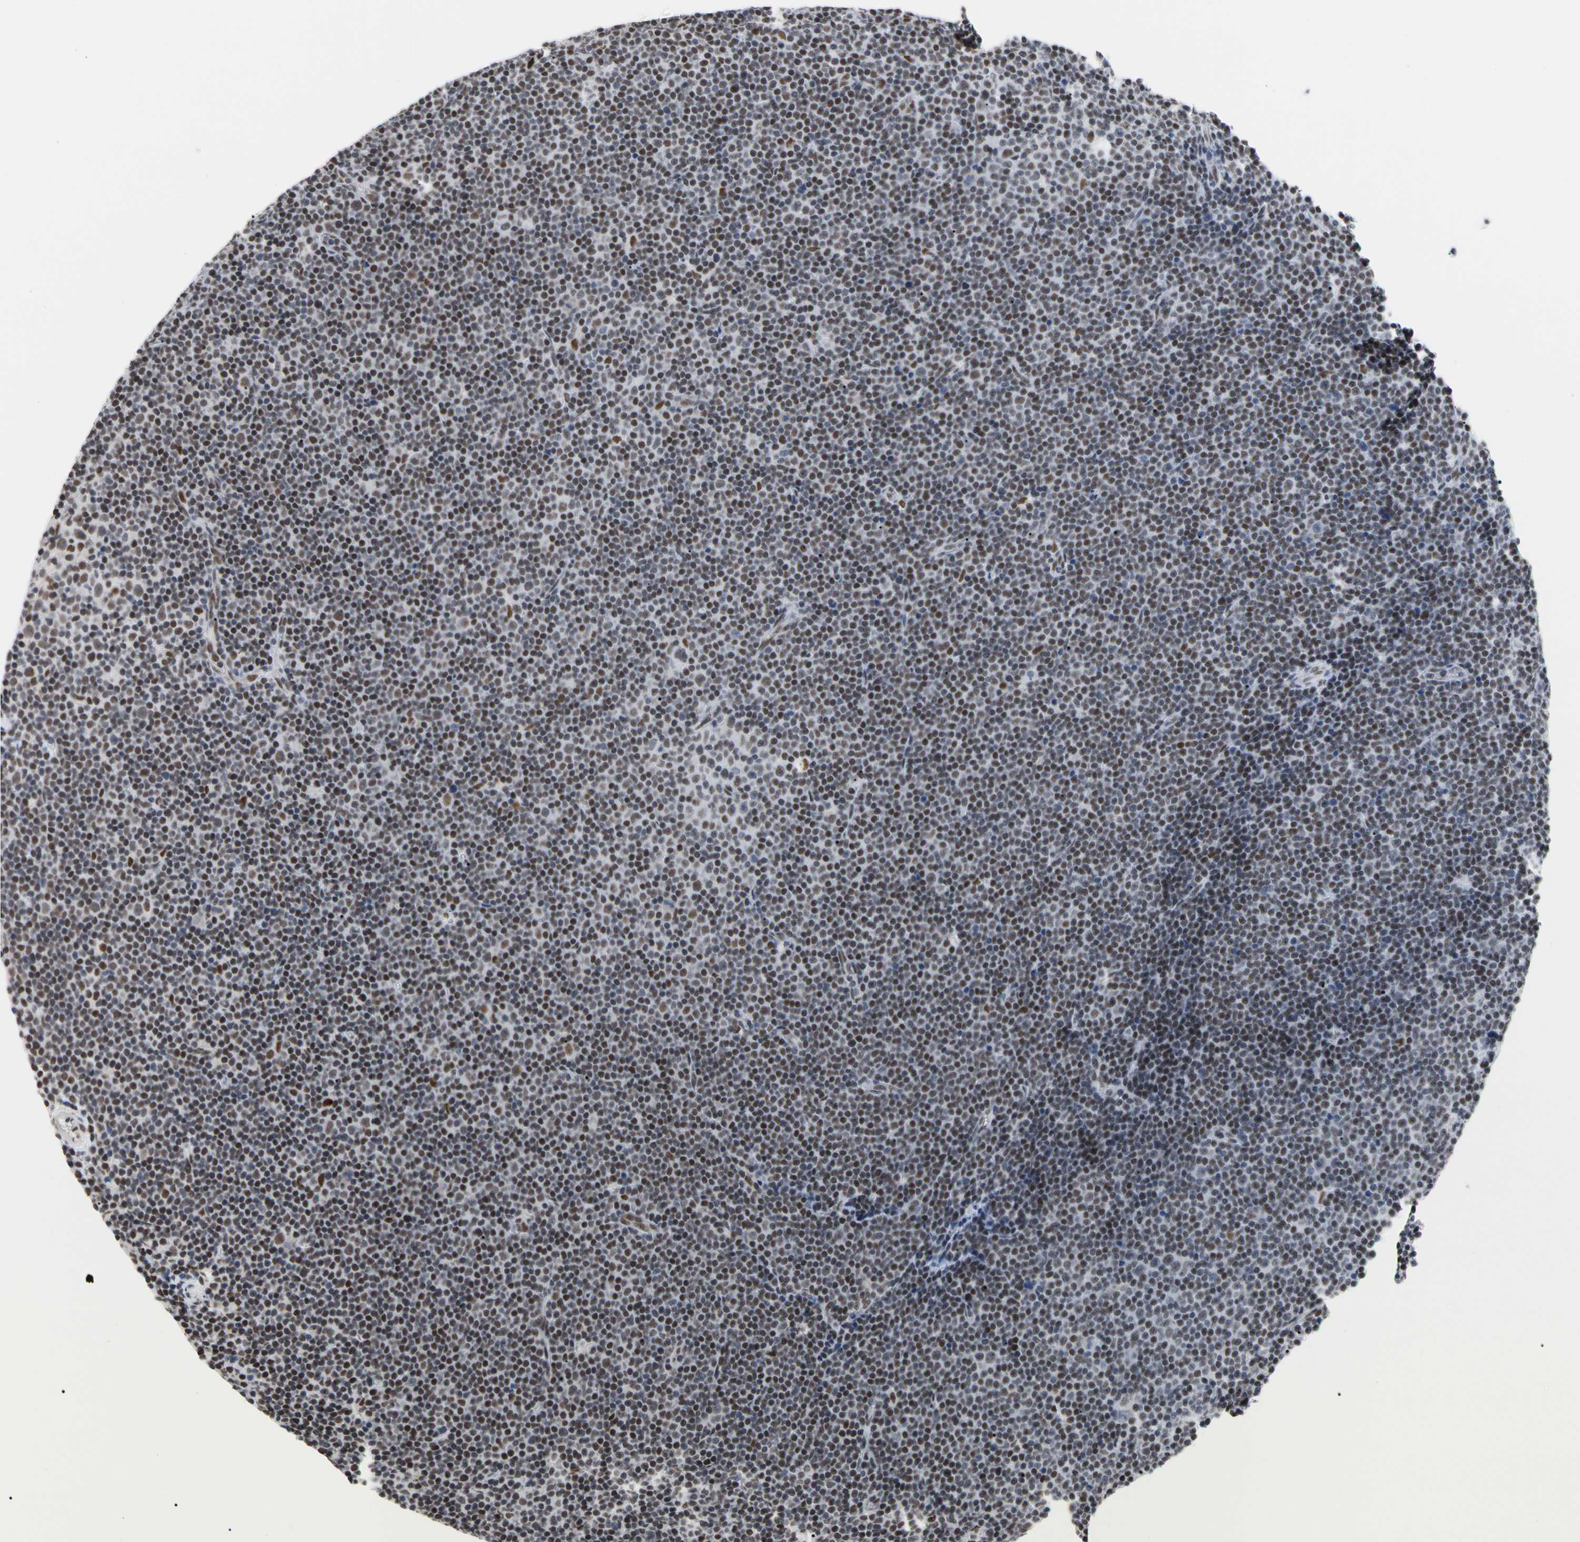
{"staining": {"intensity": "moderate", "quantity": ">75%", "location": "nuclear"}, "tissue": "lymphoma", "cell_type": "Tumor cells", "image_type": "cancer", "snomed": [{"axis": "morphology", "description": "Malignant lymphoma, non-Hodgkin's type, Low grade"}, {"axis": "topography", "description": "Lymph node"}], "caption": "Protein staining of lymphoma tissue shows moderate nuclear staining in about >75% of tumor cells. The staining was performed using DAB (3,3'-diaminobenzidine), with brown indicating positive protein expression. Nuclei are stained blue with hematoxylin.", "gene": "FAM98B", "patient": {"sex": "female", "age": 67}}